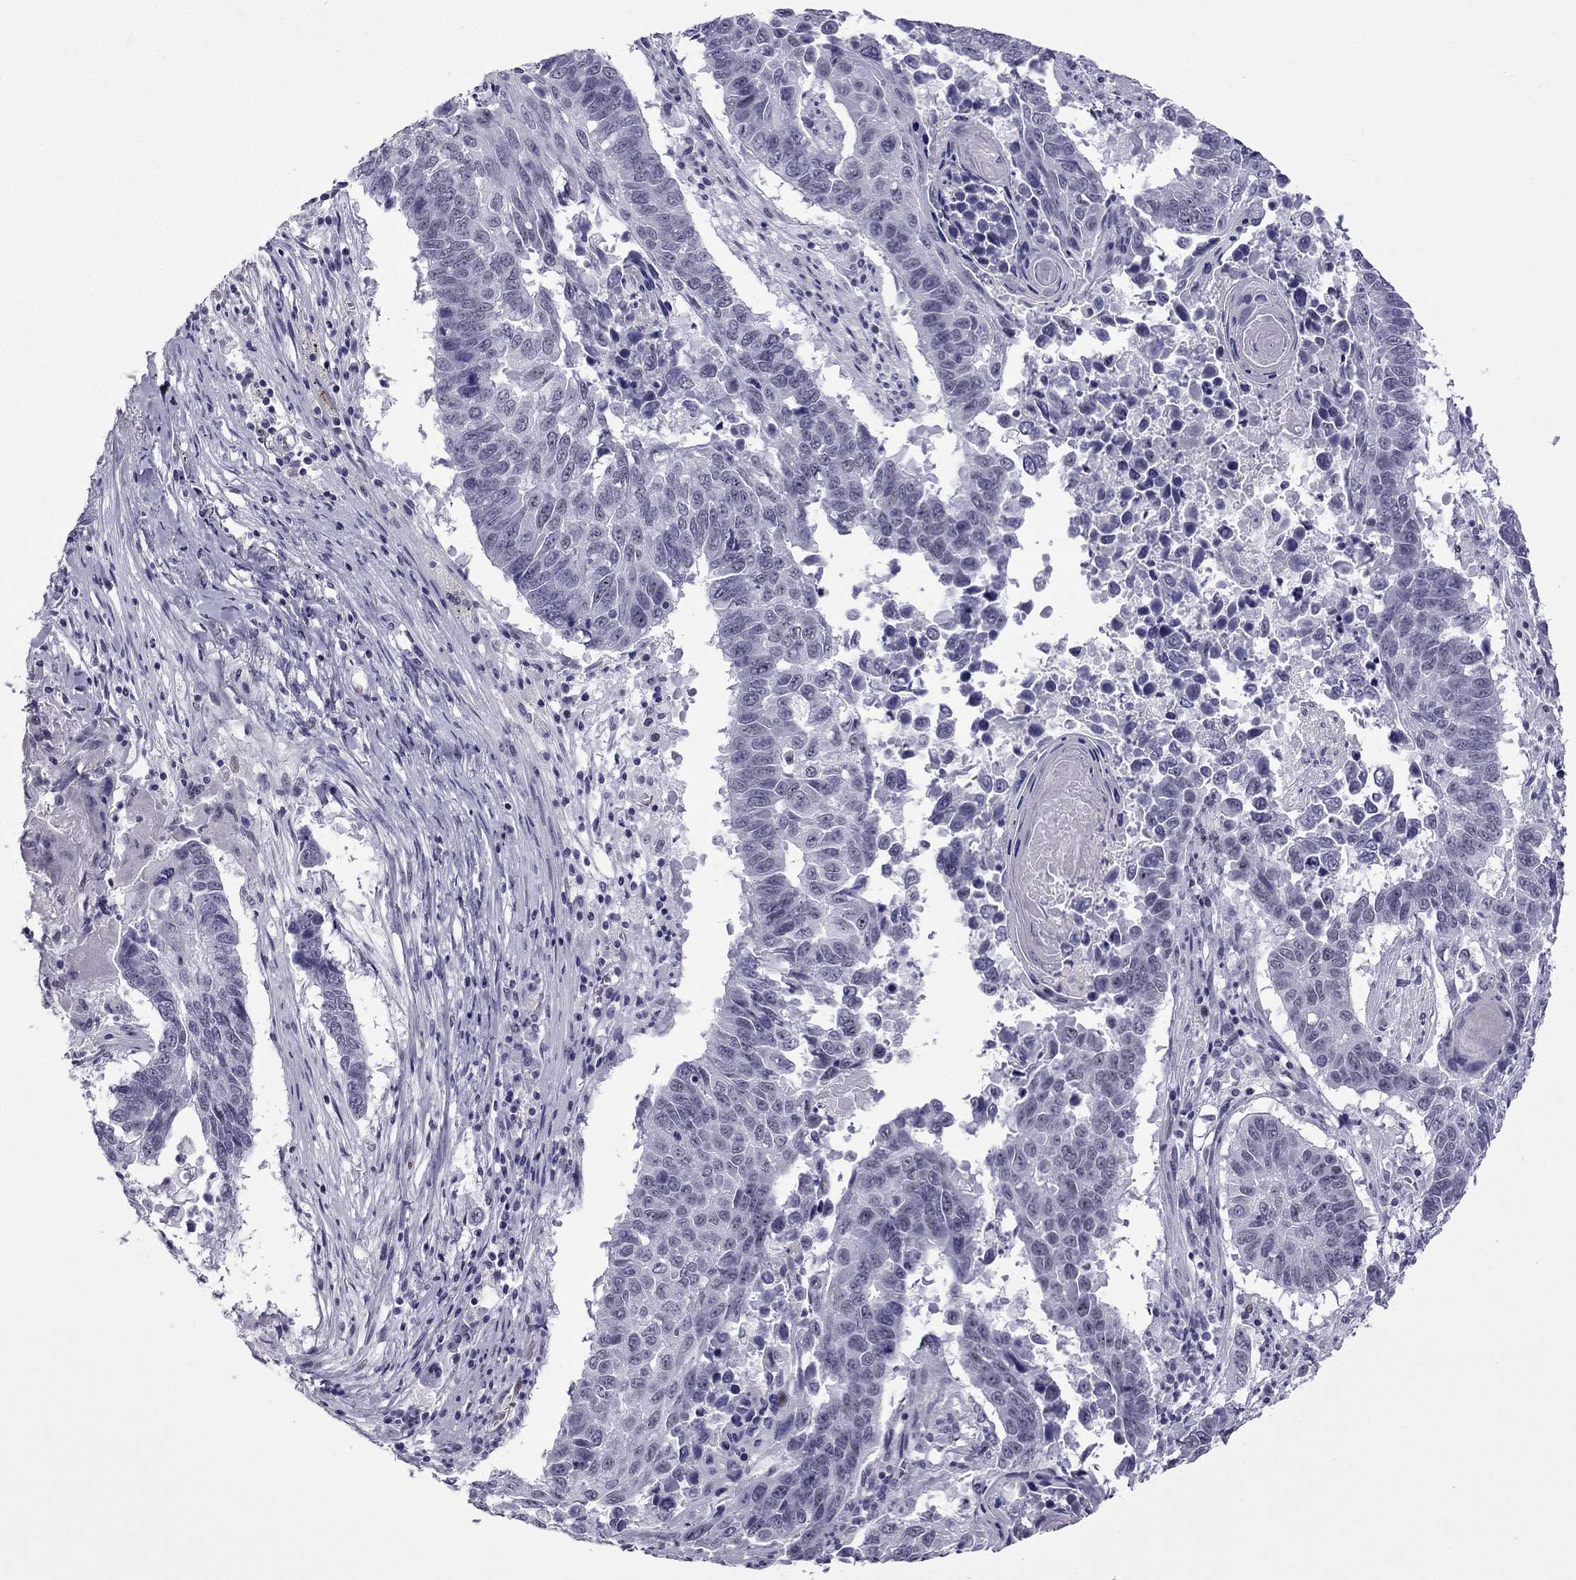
{"staining": {"intensity": "negative", "quantity": "none", "location": "none"}, "tissue": "lung cancer", "cell_type": "Tumor cells", "image_type": "cancer", "snomed": [{"axis": "morphology", "description": "Squamous cell carcinoma, NOS"}, {"axis": "topography", "description": "Lung"}], "caption": "IHC of human lung cancer (squamous cell carcinoma) reveals no expression in tumor cells.", "gene": "MYLK3", "patient": {"sex": "male", "age": 73}}